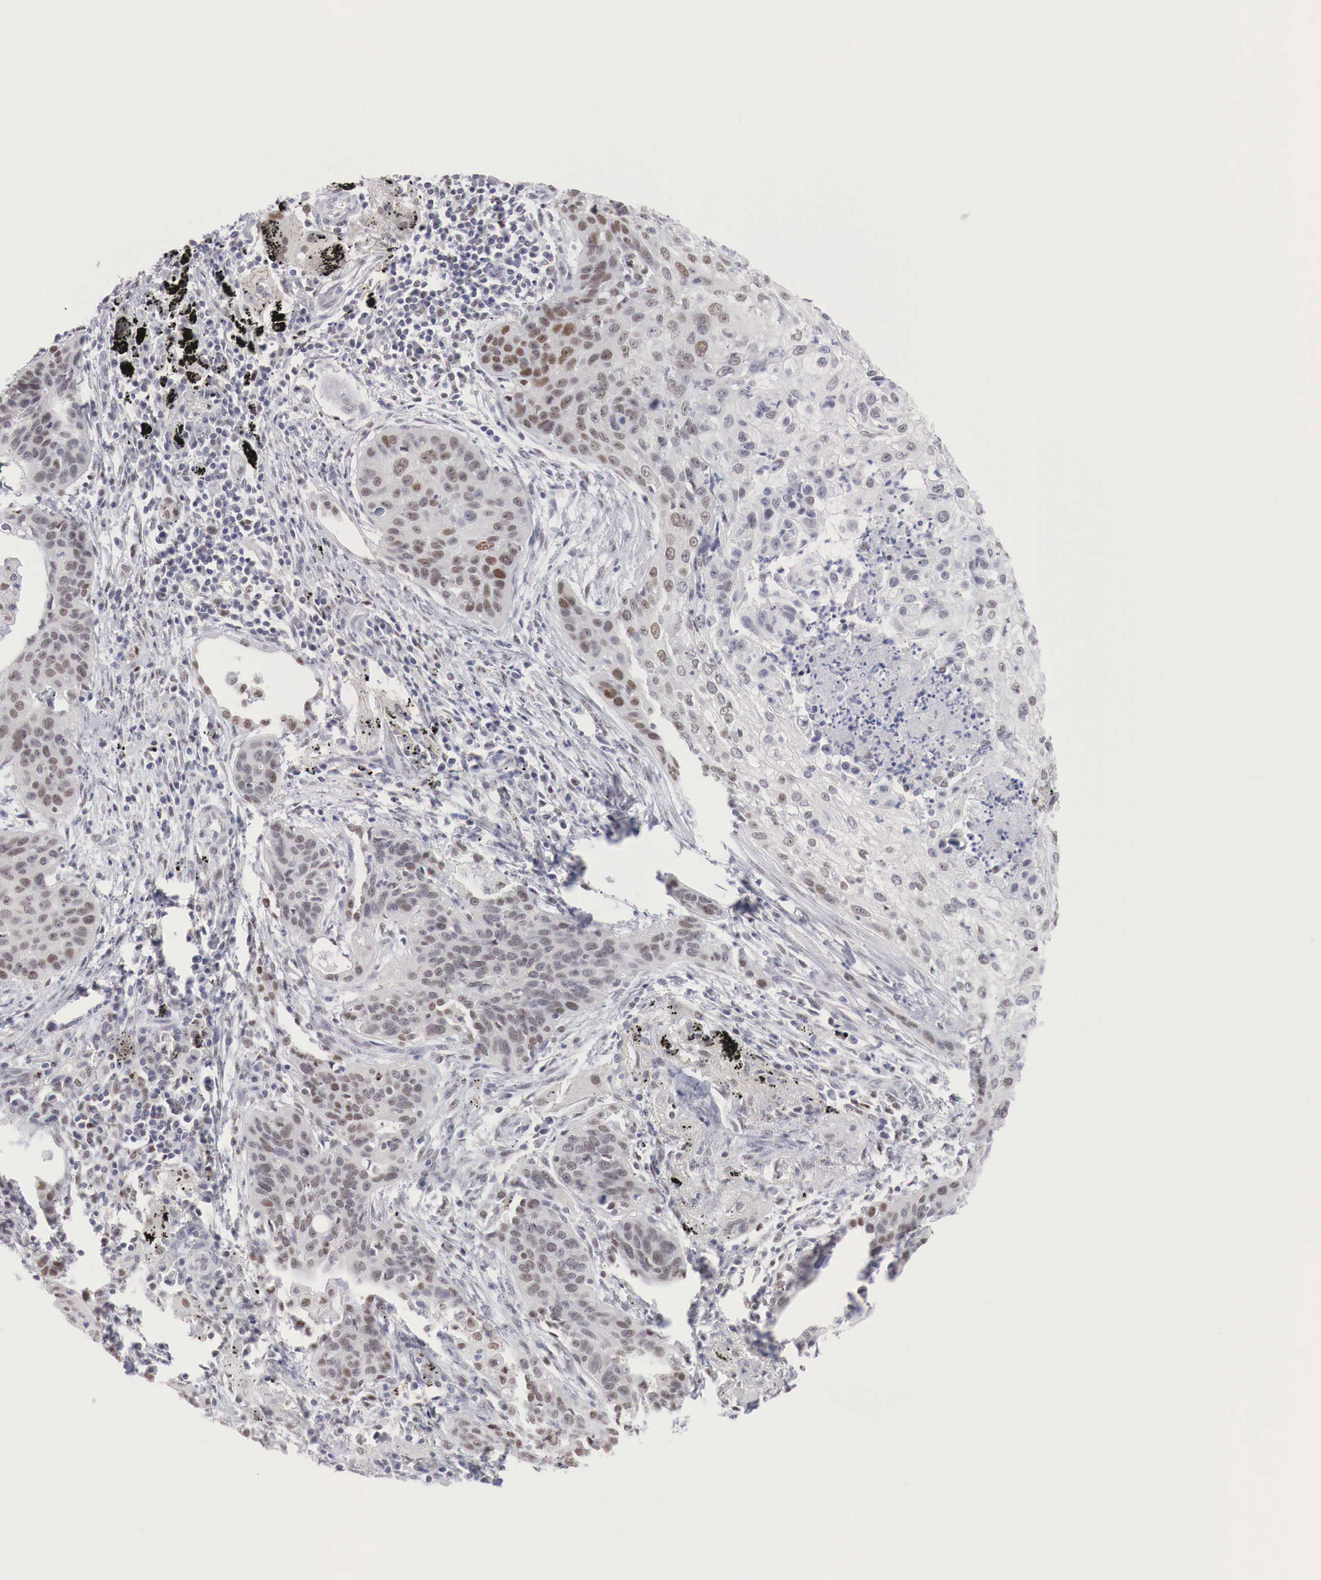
{"staining": {"intensity": "moderate", "quantity": "25%-75%", "location": "nuclear"}, "tissue": "lung cancer", "cell_type": "Tumor cells", "image_type": "cancer", "snomed": [{"axis": "morphology", "description": "Squamous cell carcinoma, NOS"}, {"axis": "topography", "description": "Lung"}], "caption": "Immunohistochemistry histopathology image of neoplastic tissue: human lung squamous cell carcinoma stained using immunohistochemistry (IHC) shows medium levels of moderate protein expression localized specifically in the nuclear of tumor cells, appearing as a nuclear brown color.", "gene": "FOXP2", "patient": {"sex": "male", "age": 71}}